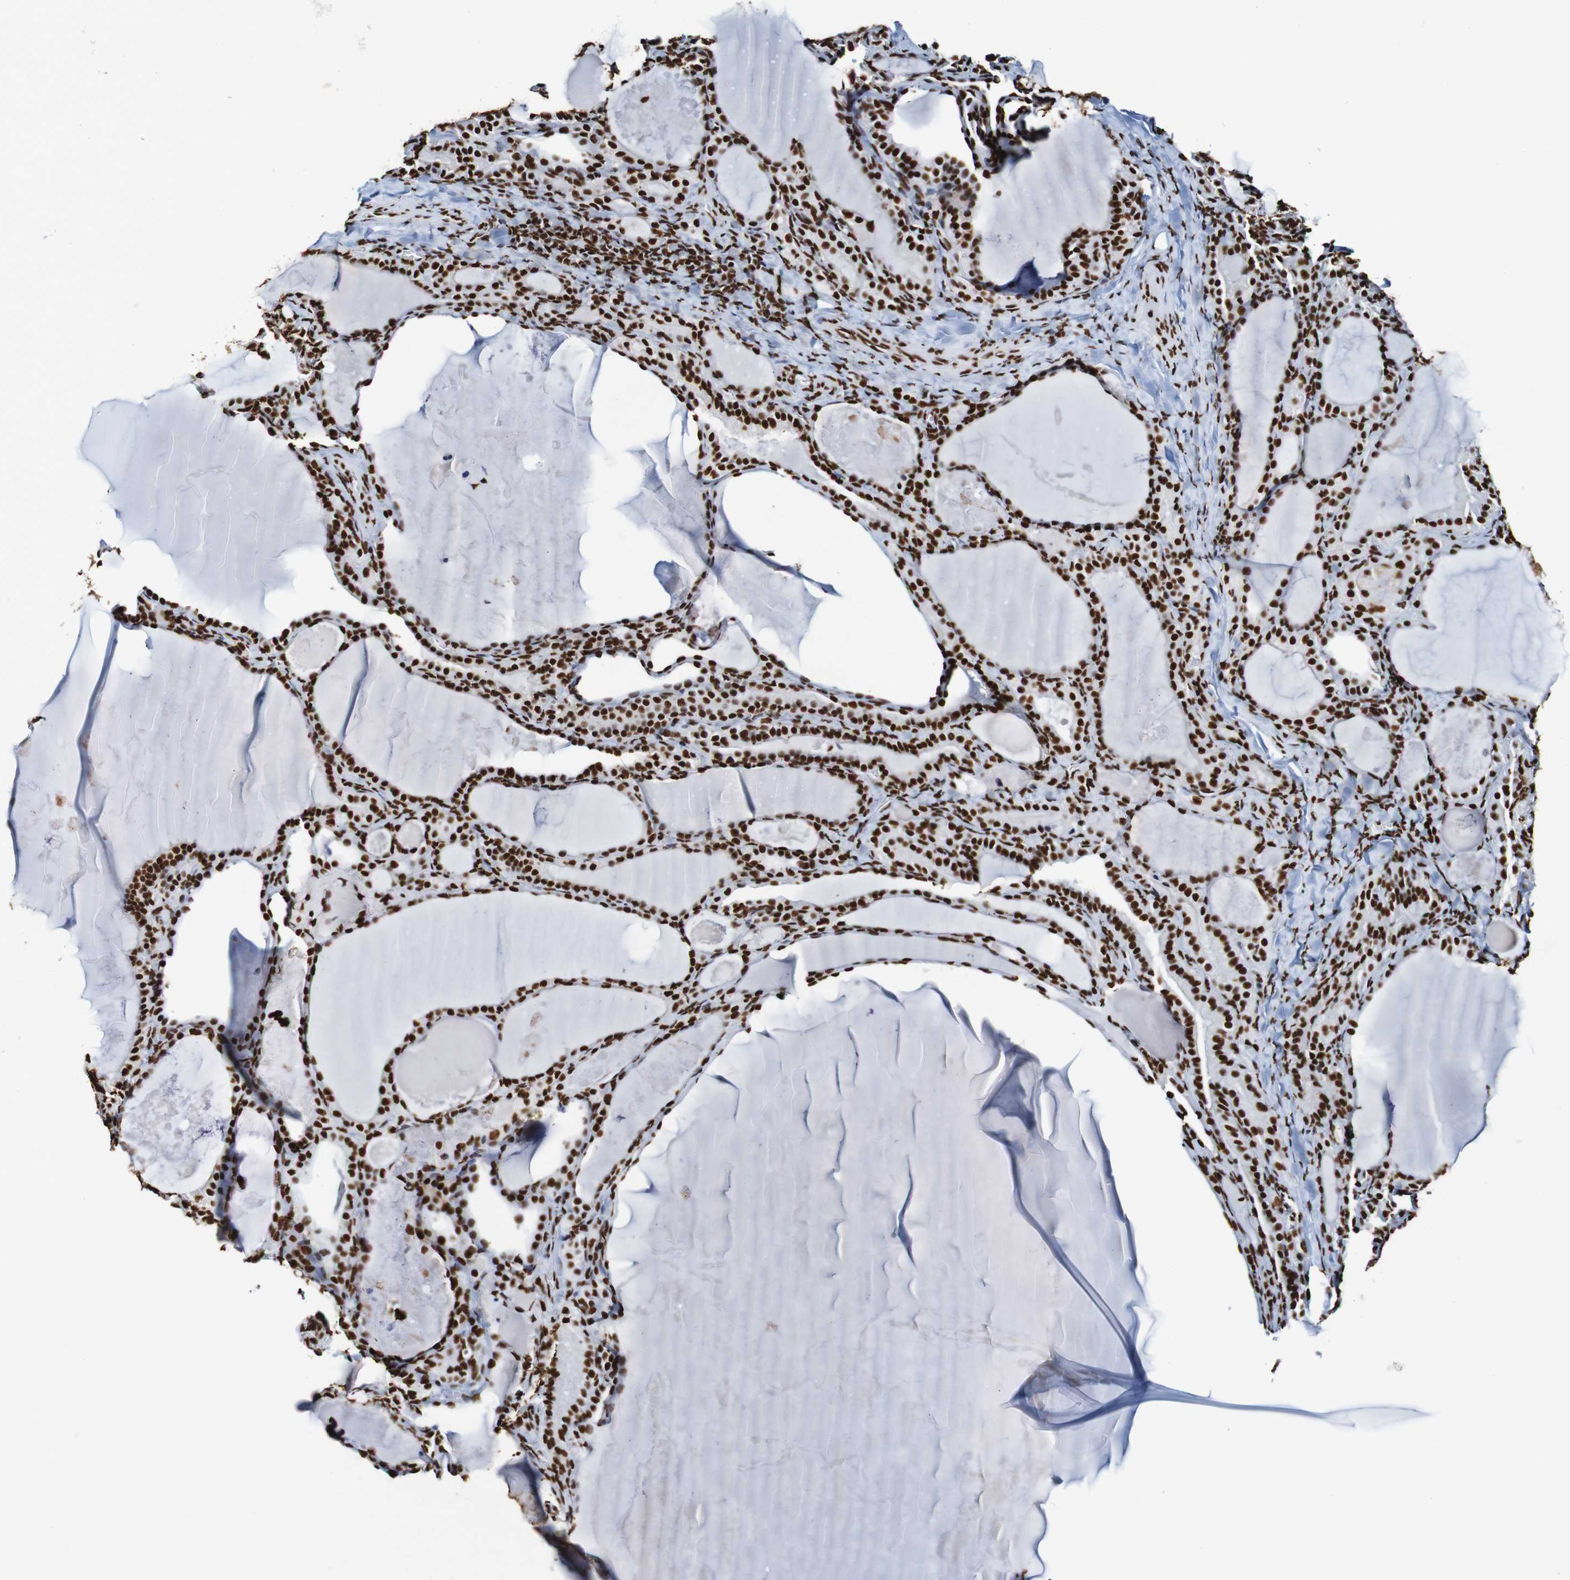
{"staining": {"intensity": "strong", "quantity": ">75%", "location": "nuclear"}, "tissue": "thyroid cancer", "cell_type": "Tumor cells", "image_type": "cancer", "snomed": [{"axis": "morphology", "description": "Papillary adenocarcinoma, NOS"}, {"axis": "topography", "description": "Thyroid gland"}], "caption": "Protein analysis of papillary adenocarcinoma (thyroid) tissue demonstrates strong nuclear positivity in approximately >75% of tumor cells.", "gene": "SRSF3", "patient": {"sex": "female", "age": 42}}